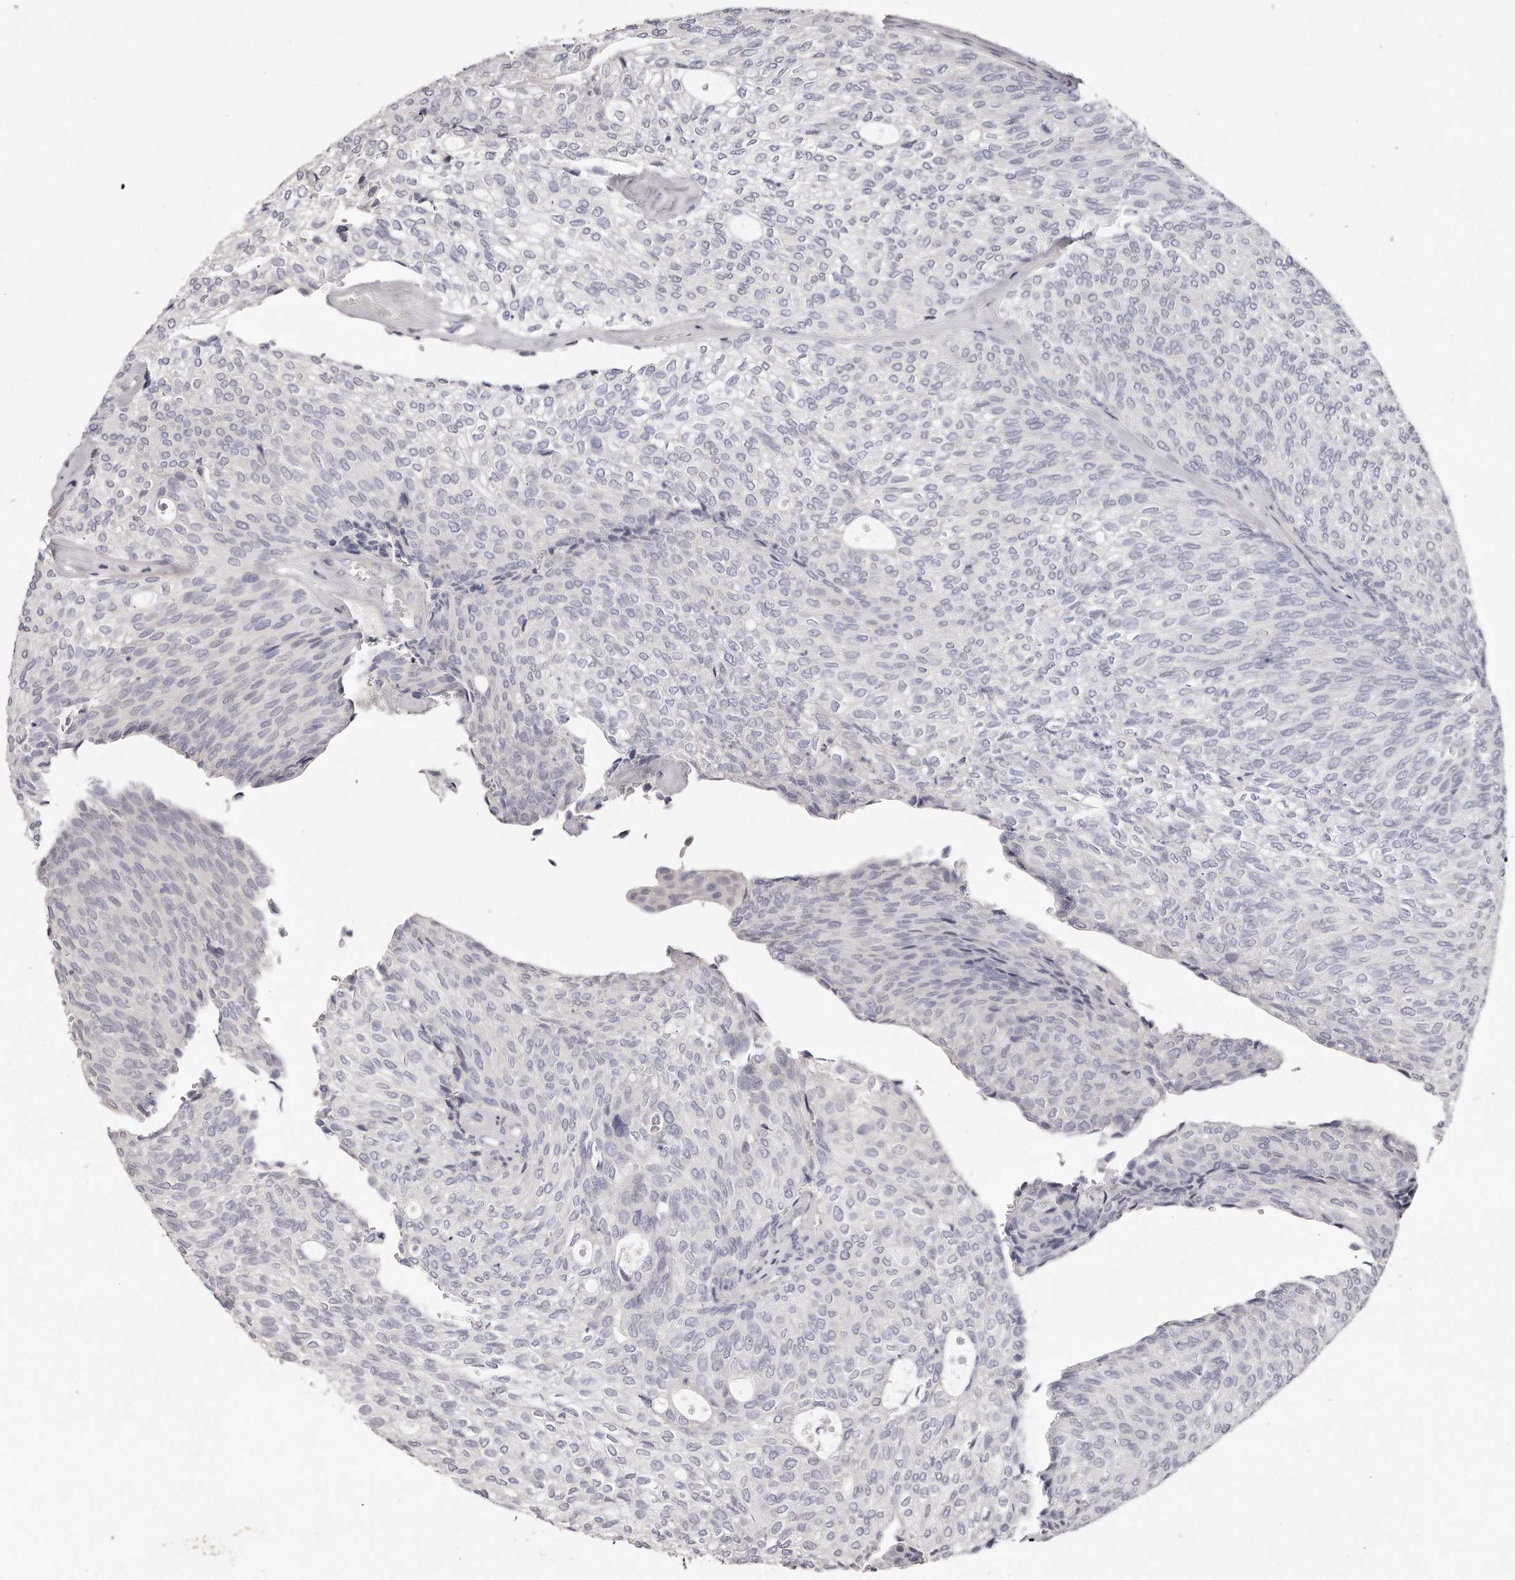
{"staining": {"intensity": "negative", "quantity": "none", "location": "none"}, "tissue": "urothelial cancer", "cell_type": "Tumor cells", "image_type": "cancer", "snomed": [{"axis": "morphology", "description": "Urothelial carcinoma, Low grade"}, {"axis": "topography", "description": "Urinary bladder"}], "caption": "Immunohistochemical staining of human low-grade urothelial carcinoma exhibits no significant expression in tumor cells.", "gene": "TTLL4", "patient": {"sex": "female", "age": 79}}